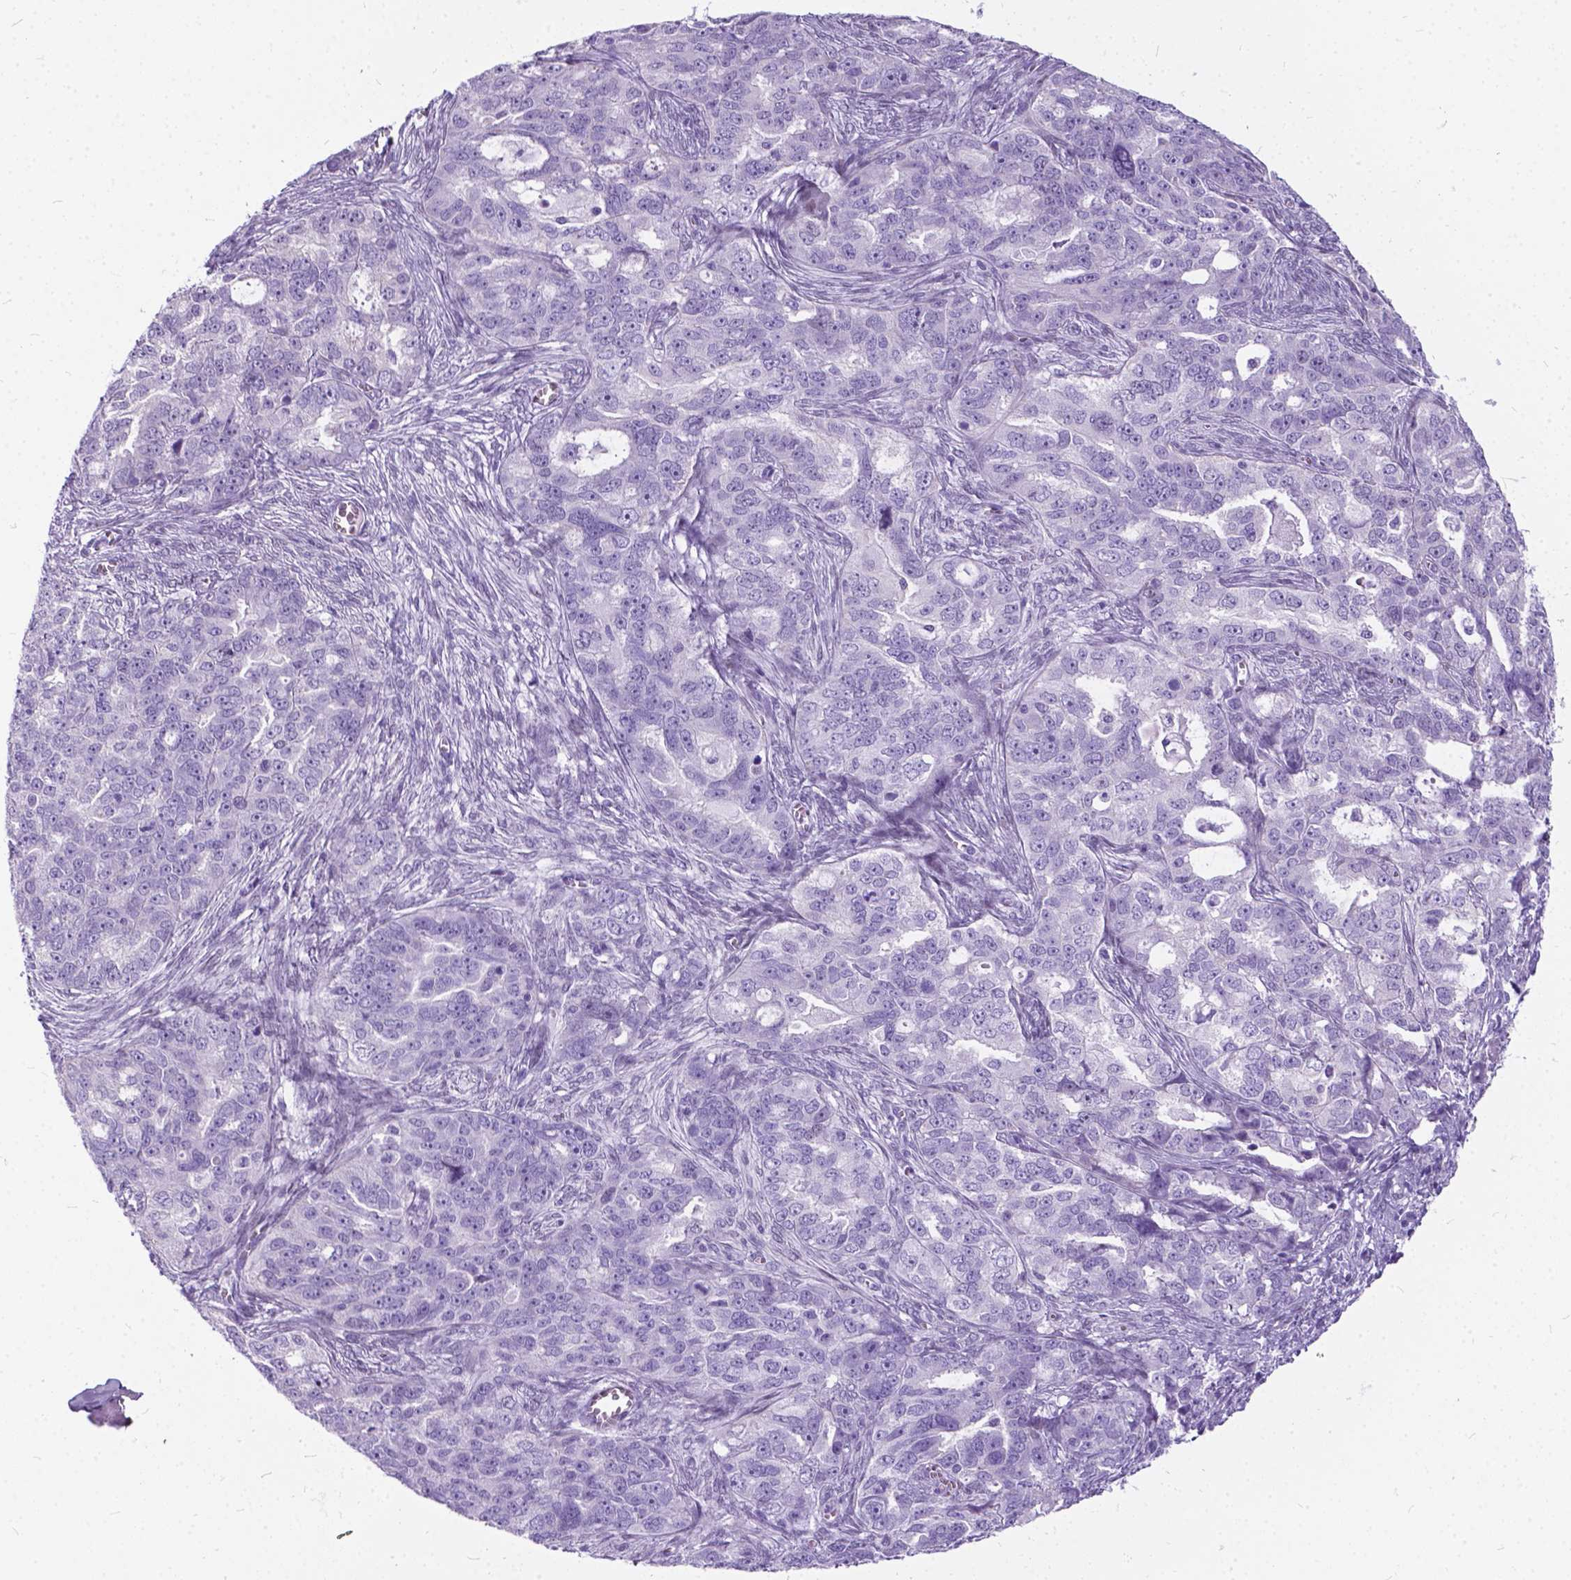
{"staining": {"intensity": "negative", "quantity": "none", "location": "none"}, "tissue": "ovarian cancer", "cell_type": "Tumor cells", "image_type": "cancer", "snomed": [{"axis": "morphology", "description": "Cystadenocarcinoma, serous, NOS"}, {"axis": "topography", "description": "Ovary"}], "caption": "Ovarian cancer was stained to show a protein in brown. There is no significant expression in tumor cells. (Immunohistochemistry (ihc), brightfield microscopy, high magnification).", "gene": "BSND", "patient": {"sex": "female", "age": 51}}